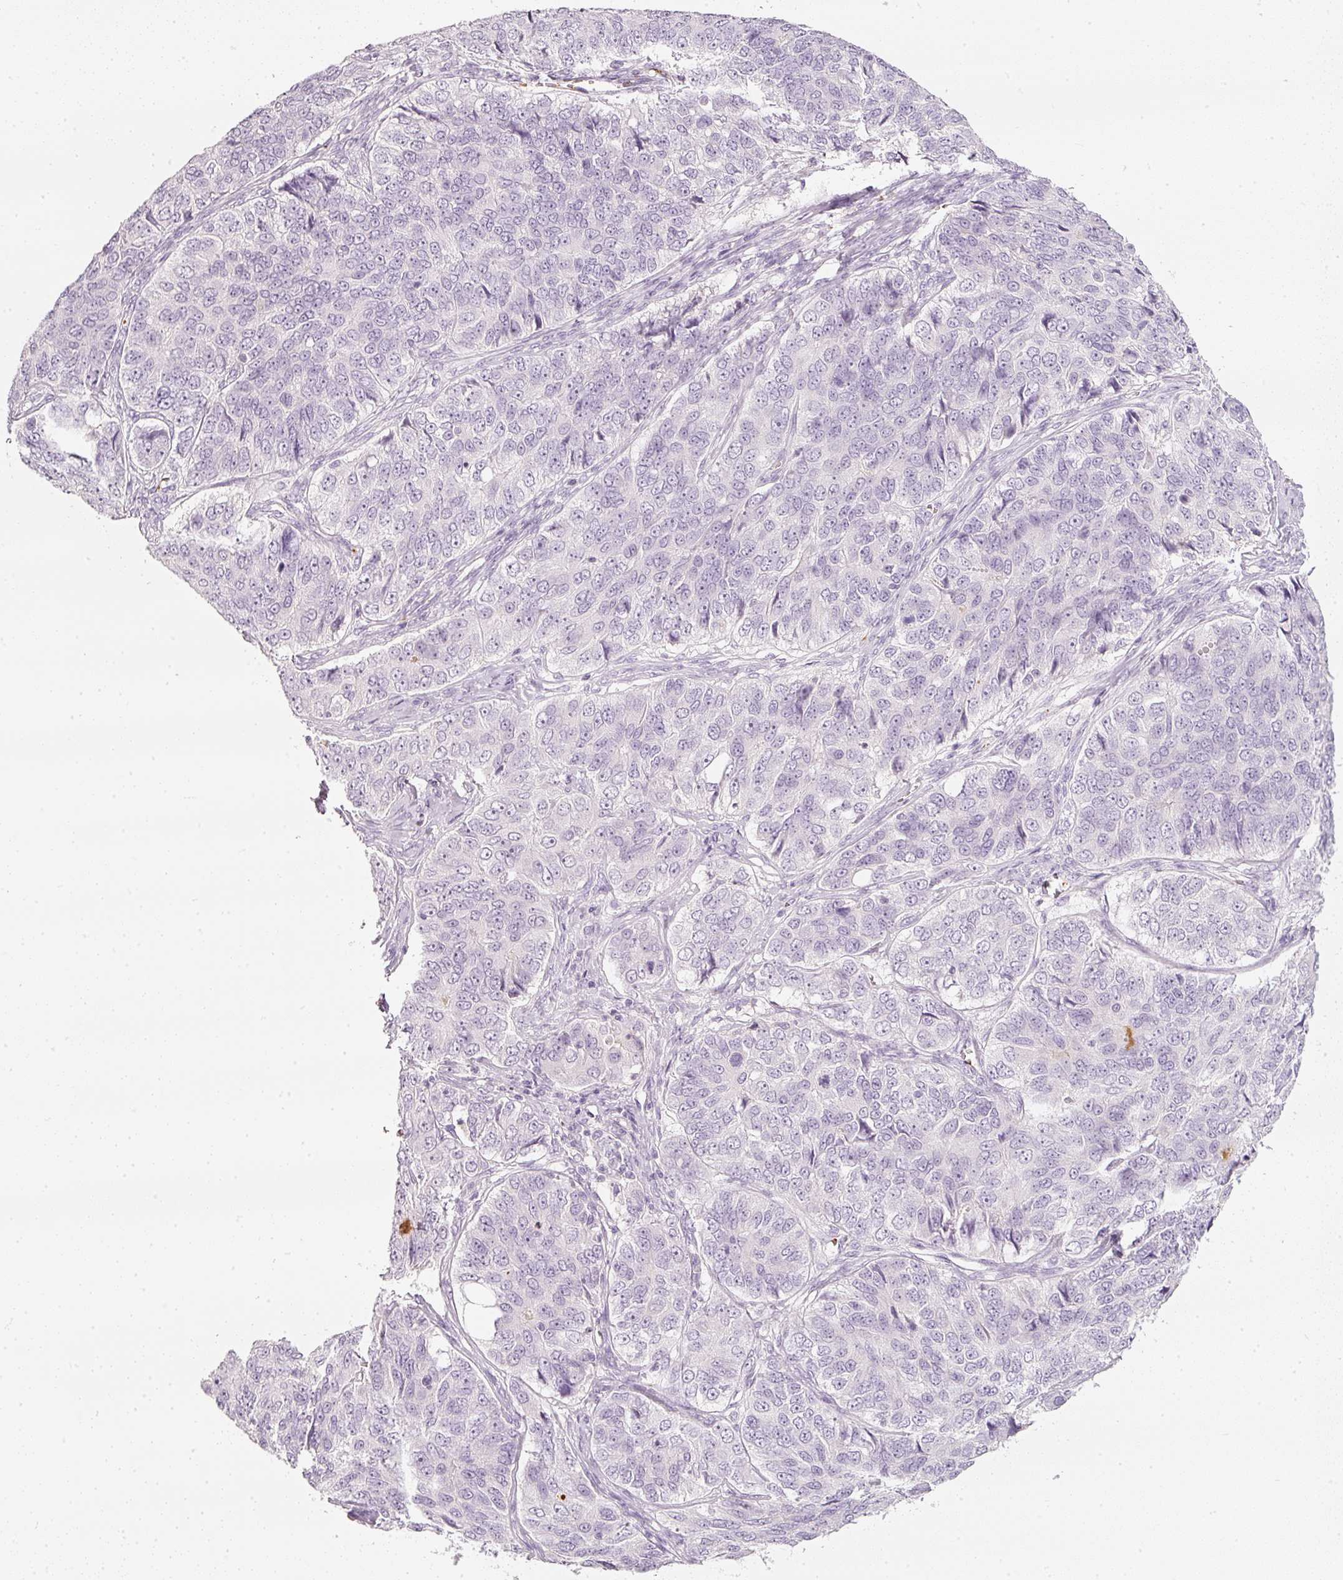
{"staining": {"intensity": "negative", "quantity": "none", "location": "none"}, "tissue": "ovarian cancer", "cell_type": "Tumor cells", "image_type": "cancer", "snomed": [{"axis": "morphology", "description": "Carcinoma, endometroid"}, {"axis": "topography", "description": "Ovary"}], "caption": "A high-resolution histopathology image shows IHC staining of ovarian endometroid carcinoma, which reveals no significant positivity in tumor cells.", "gene": "LECT2", "patient": {"sex": "female", "age": 51}}